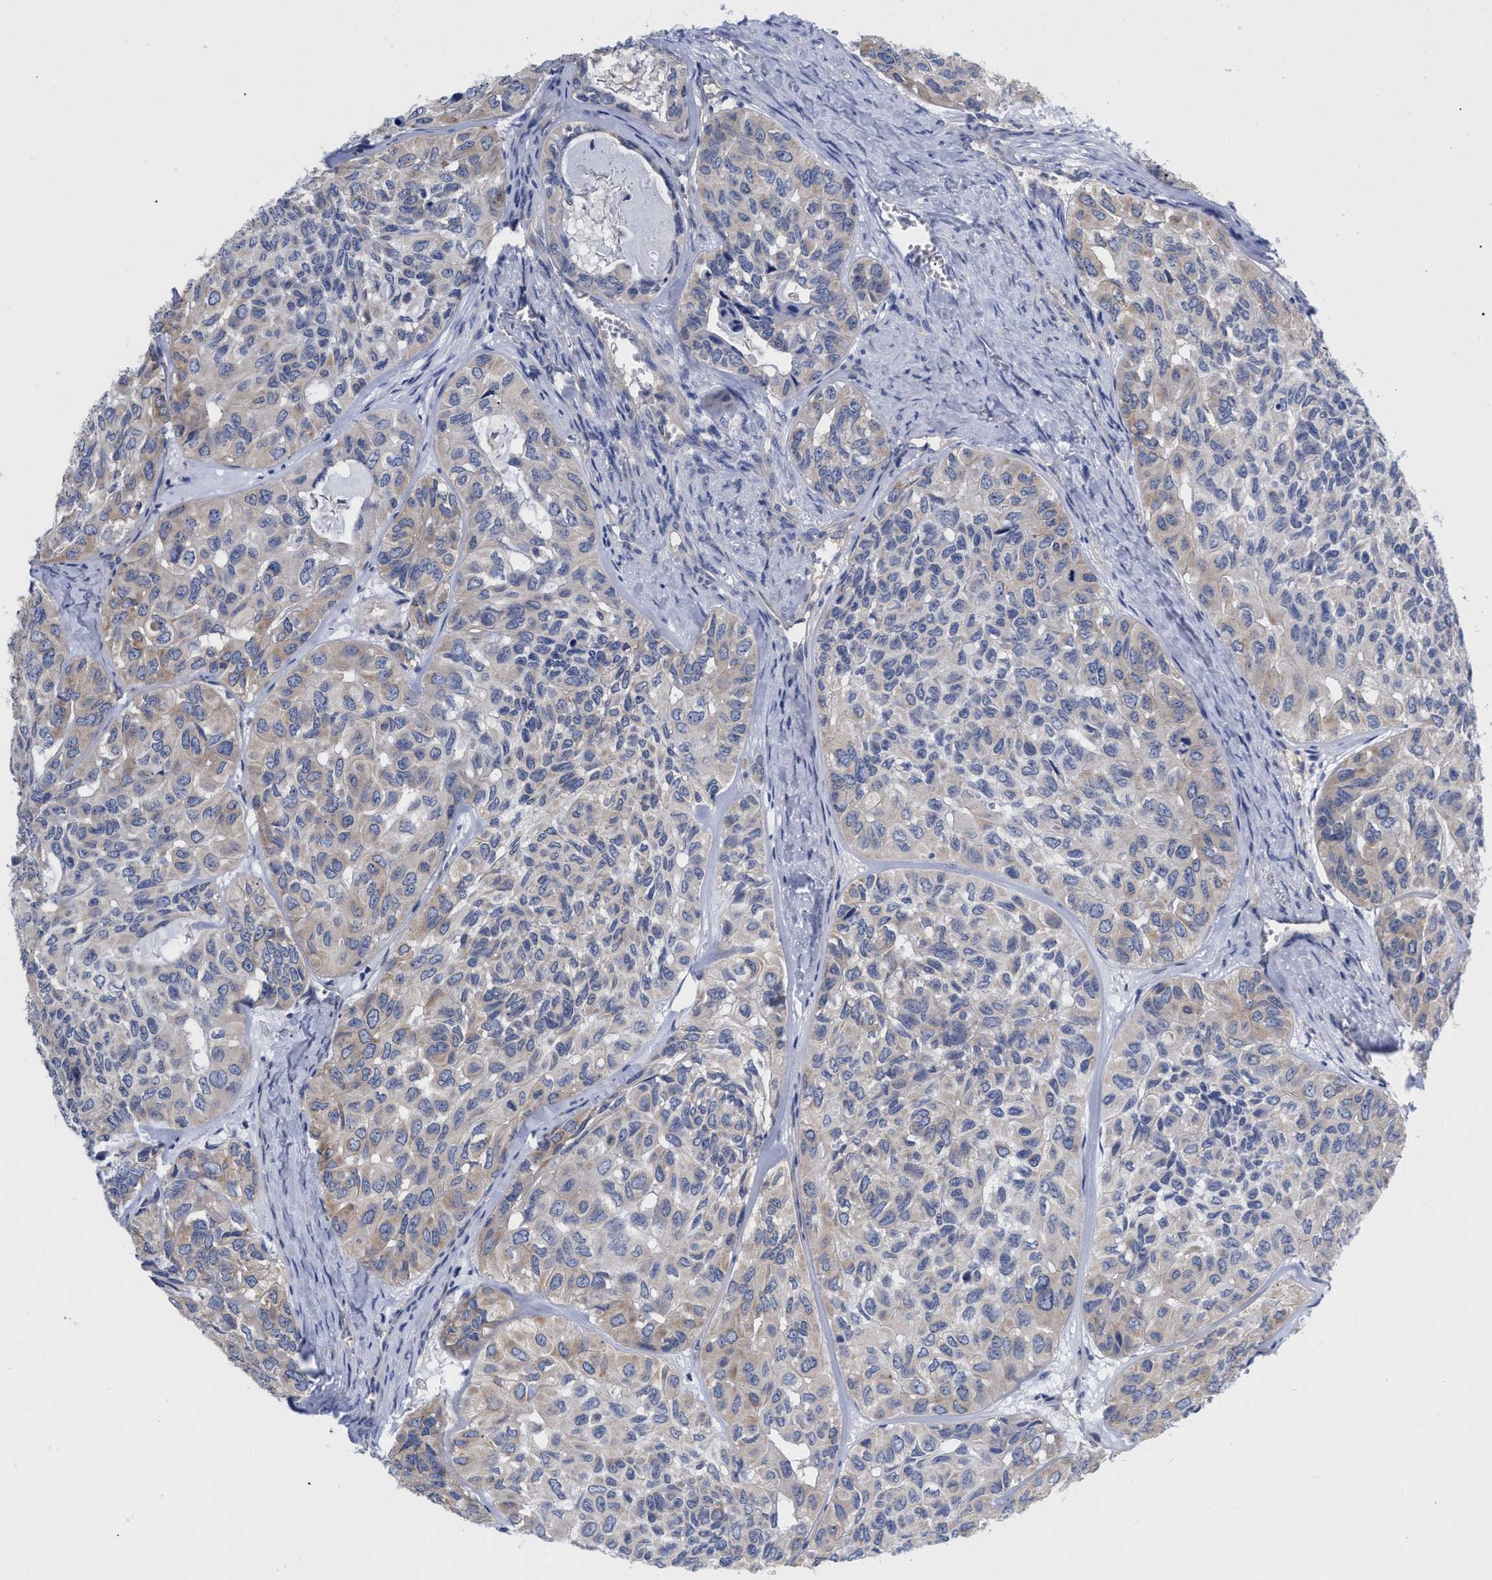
{"staining": {"intensity": "weak", "quantity": ">75%", "location": "cytoplasmic/membranous"}, "tissue": "head and neck cancer", "cell_type": "Tumor cells", "image_type": "cancer", "snomed": [{"axis": "morphology", "description": "Adenocarcinoma, NOS"}, {"axis": "topography", "description": "Salivary gland, NOS"}, {"axis": "topography", "description": "Head-Neck"}], "caption": "This is a photomicrograph of immunohistochemistry (IHC) staining of head and neck cancer, which shows weak expression in the cytoplasmic/membranous of tumor cells.", "gene": "IRAG2", "patient": {"sex": "female", "age": 76}}